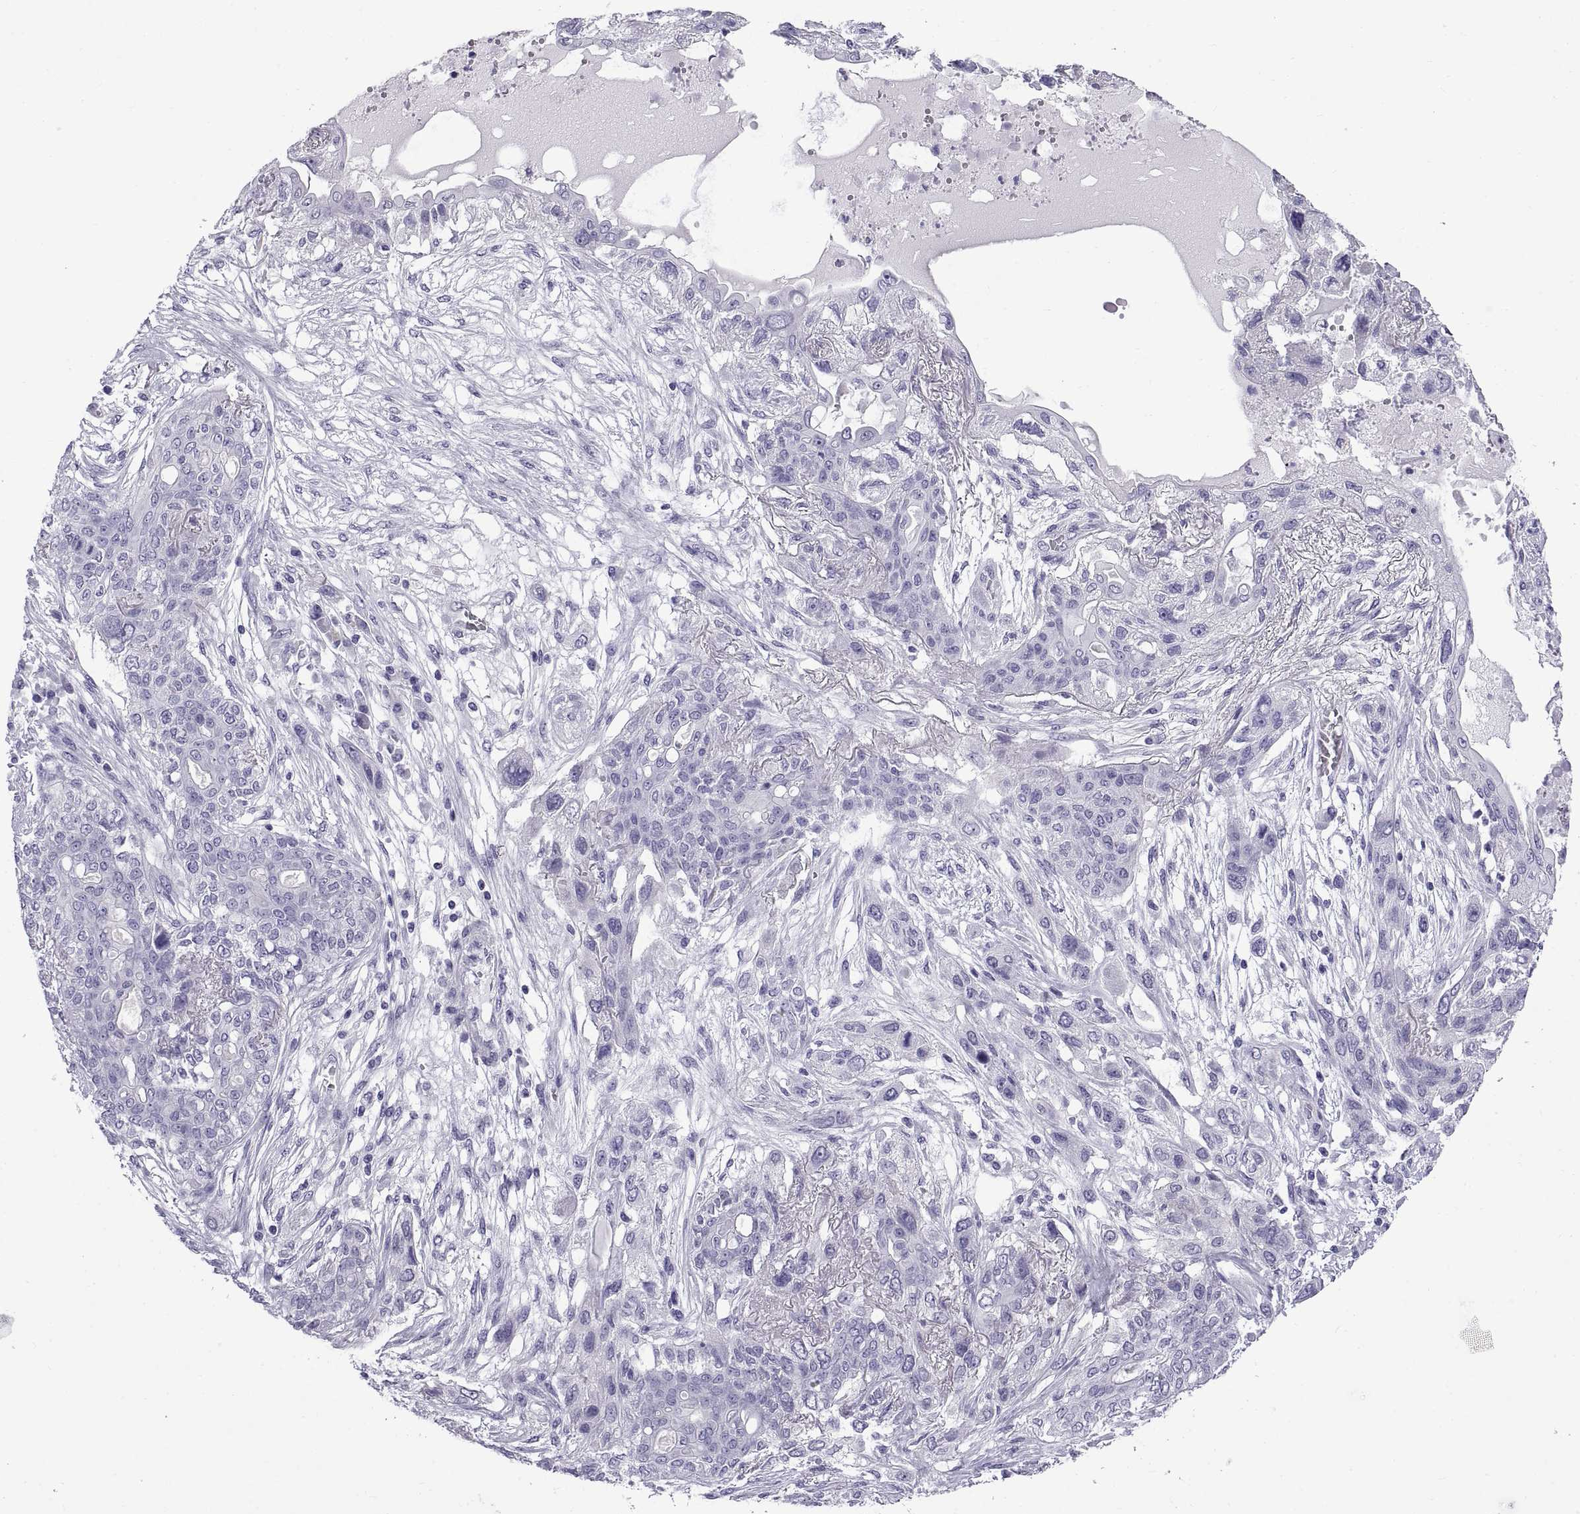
{"staining": {"intensity": "negative", "quantity": "none", "location": "none"}, "tissue": "lung cancer", "cell_type": "Tumor cells", "image_type": "cancer", "snomed": [{"axis": "morphology", "description": "Squamous cell carcinoma, NOS"}, {"axis": "topography", "description": "Lung"}], "caption": "Tumor cells are negative for brown protein staining in lung cancer. Brightfield microscopy of immunohistochemistry stained with DAB (brown) and hematoxylin (blue), captured at high magnification.", "gene": "SPDYE1", "patient": {"sex": "female", "age": 70}}